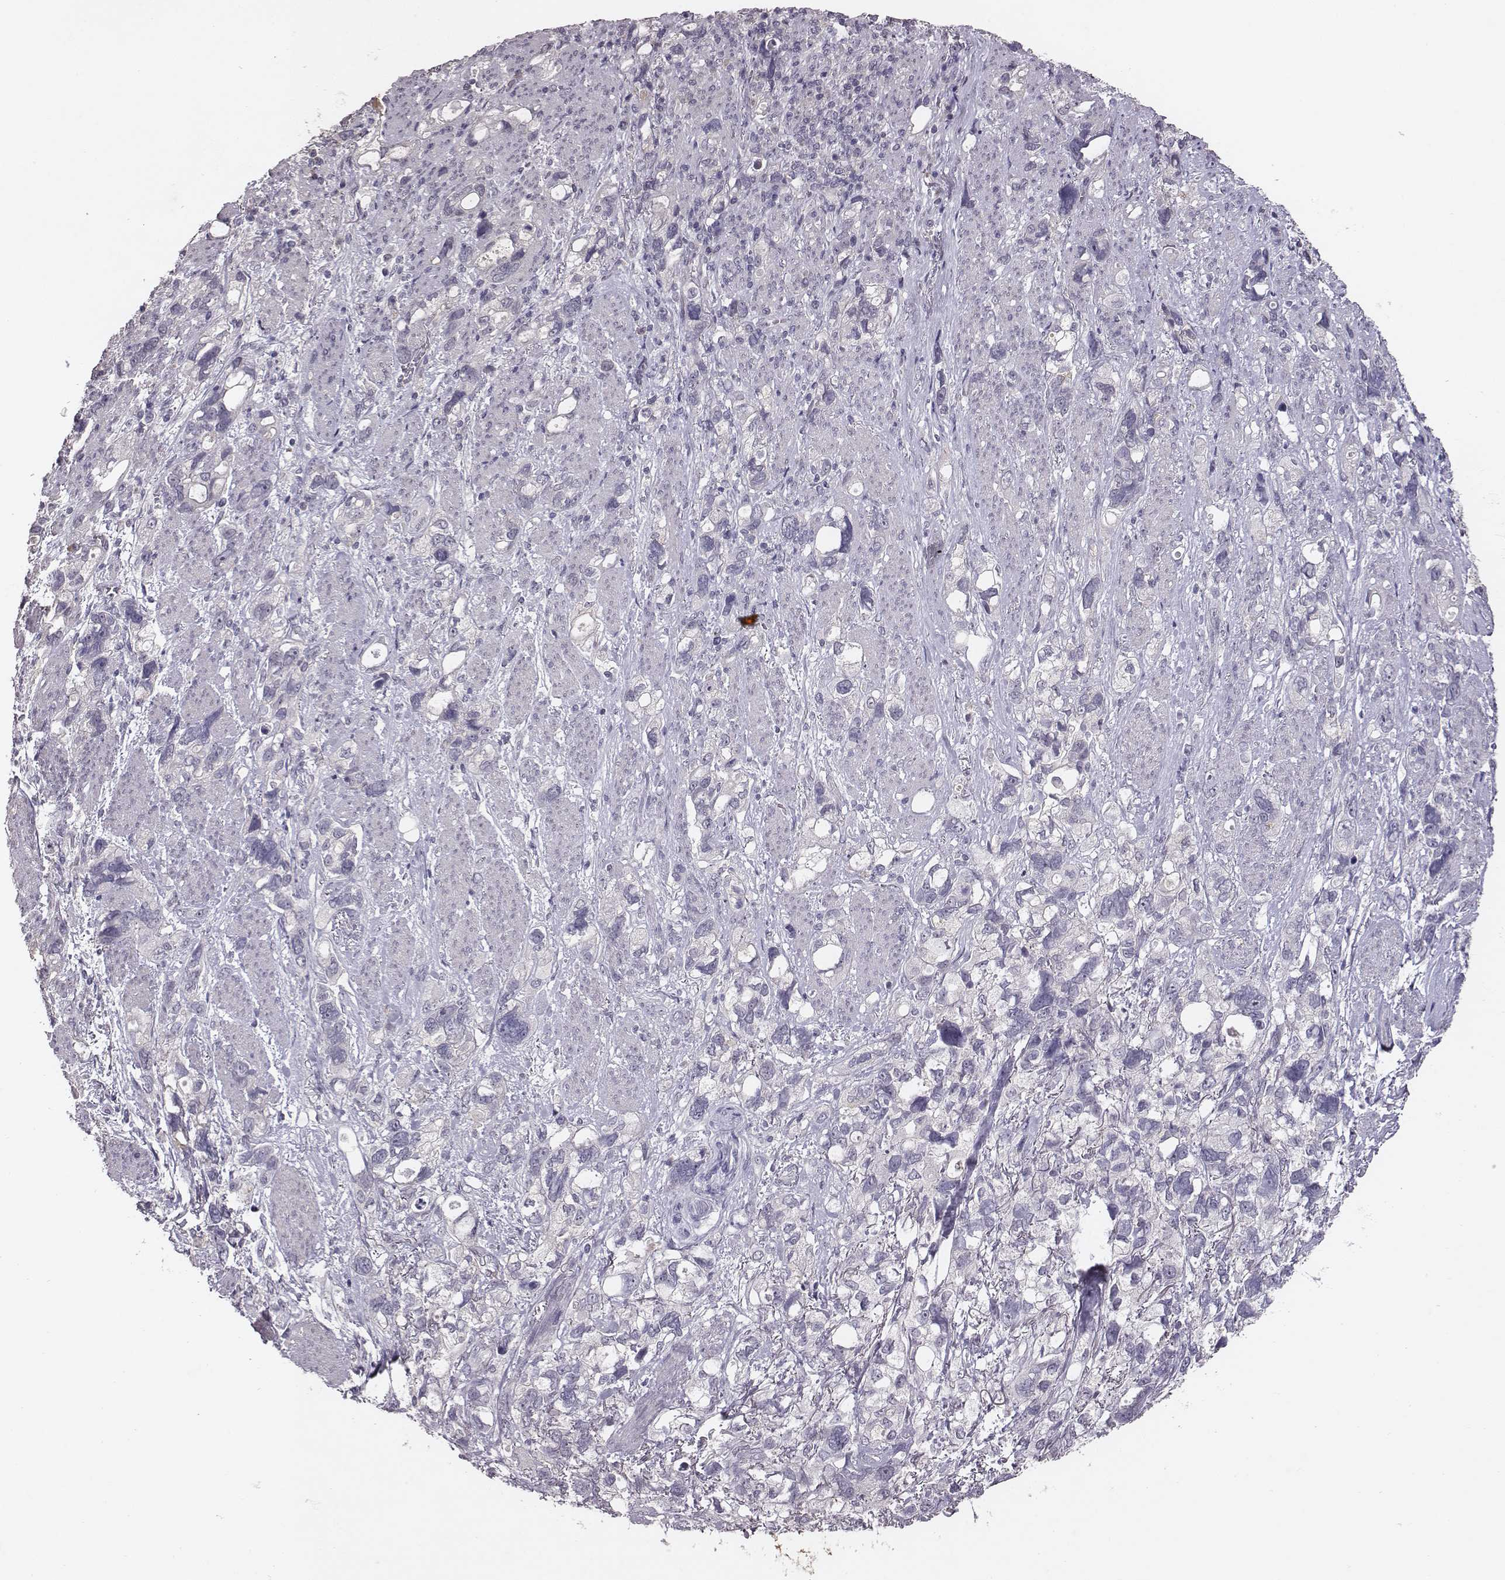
{"staining": {"intensity": "negative", "quantity": "none", "location": "none"}, "tissue": "stomach cancer", "cell_type": "Tumor cells", "image_type": "cancer", "snomed": [{"axis": "morphology", "description": "Adenocarcinoma, NOS"}, {"axis": "topography", "description": "Stomach, upper"}], "caption": "High power microscopy photomicrograph of an immunohistochemistry image of stomach adenocarcinoma, revealing no significant positivity in tumor cells.", "gene": "SLC22A6", "patient": {"sex": "female", "age": 81}}